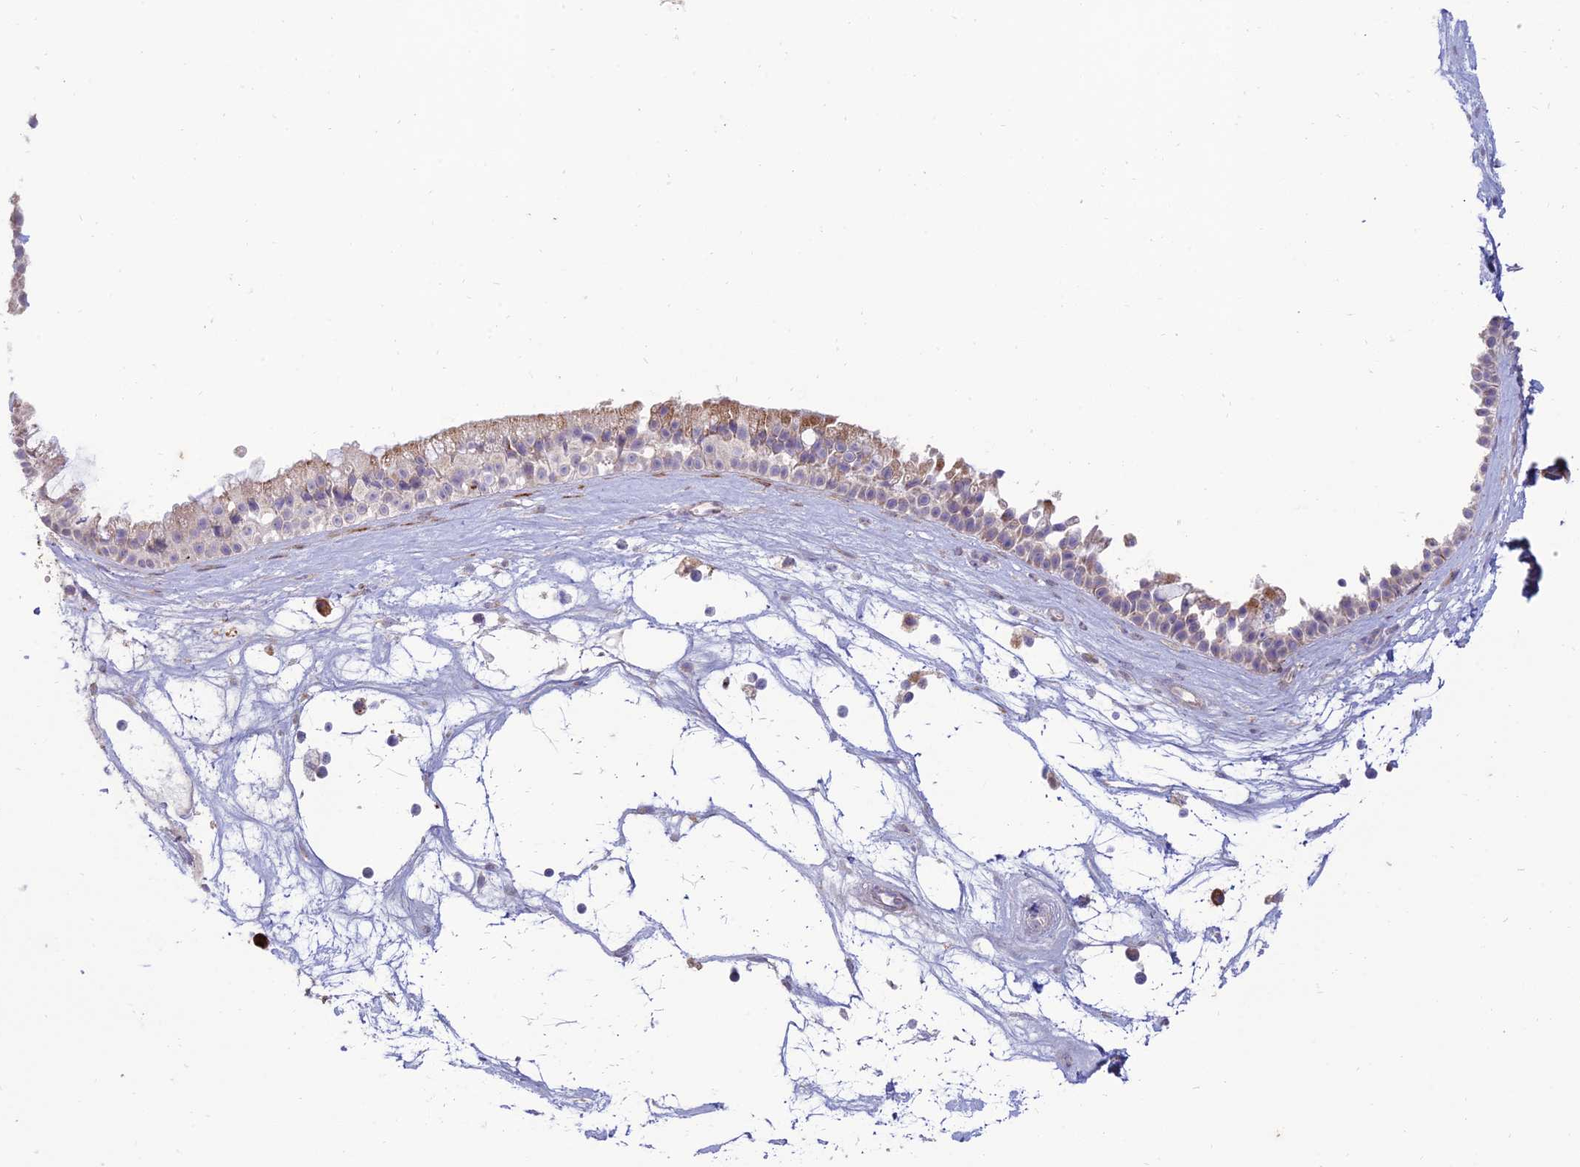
{"staining": {"intensity": "moderate", "quantity": "<25%", "location": "cytoplasmic/membranous"}, "tissue": "nasopharynx", "cell_type": "Respiratory epithelial cells", "image_type": "normal", "snomed": [{"axis": "morphology", "description": "Normal tissue, NOS"}, {"axis": "topography", "description": "Nasopharynx"}], "caption": "Unremarkable nasopharynx shows moderate cytoplasmic/membranous expression in approximately <25% of respiratory epithelial cells, visualized by immunohistochemistry.", "gene": "RCN3", "patient": {"sex": "male", "age": 64}}